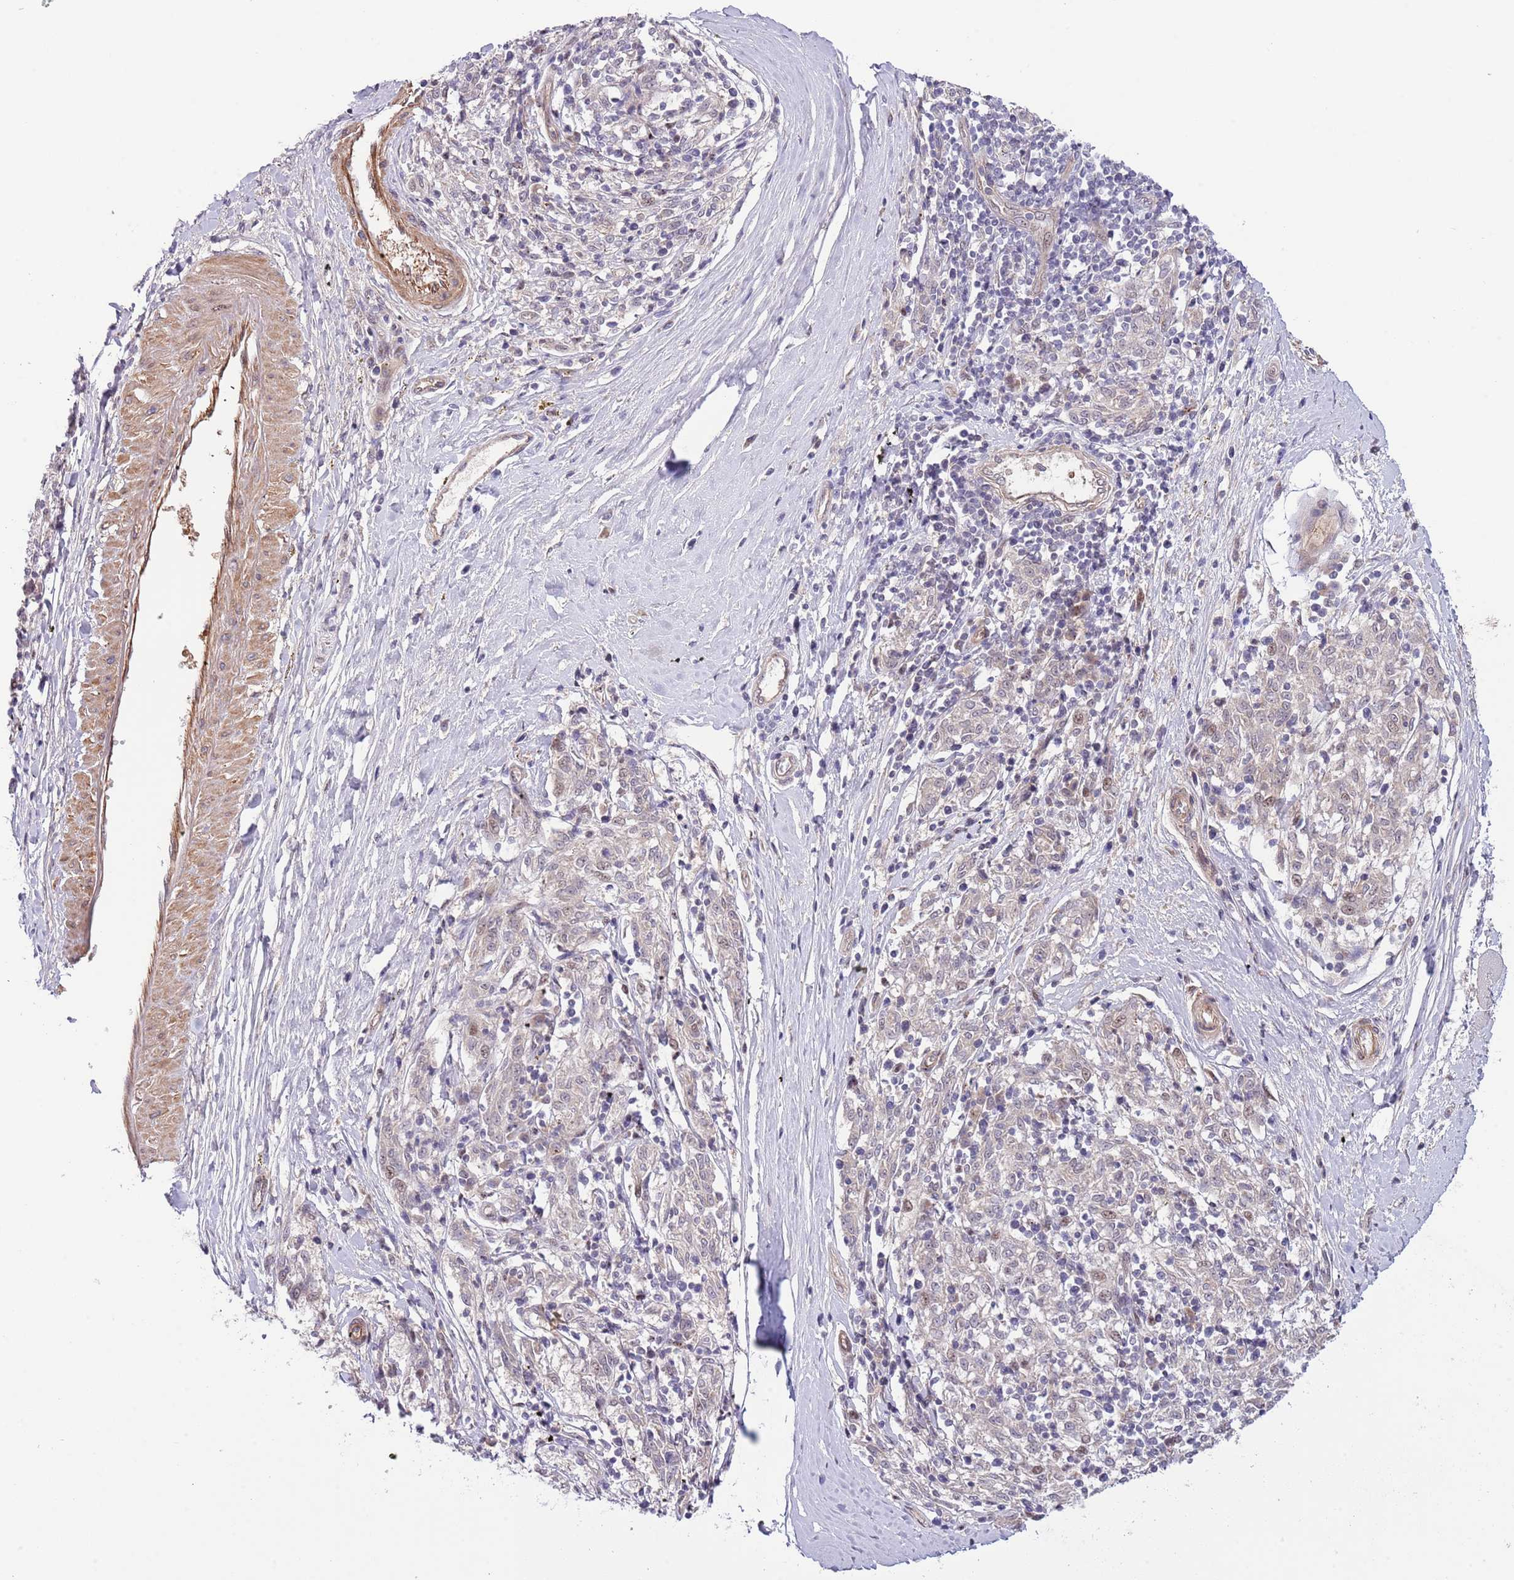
{"staining": {"intensity": "weak", "quantity": "<25%", "location": "nuclear"}, "tissue": "melanoma", "cell_type": "Tumor cells", "image_type": "cancer", "snomed": [{"axis": "morphology", "description": "Malignant melanoma, NOS"}, {"axis": "topography", "description": "Skin"}], "caption": "IHC of malignant melanoma reveals no positivity in tumor cells. Nuclei are stained in blue.", "gene": "PRR16", "patient": {"sex": "female", "age": 72}}